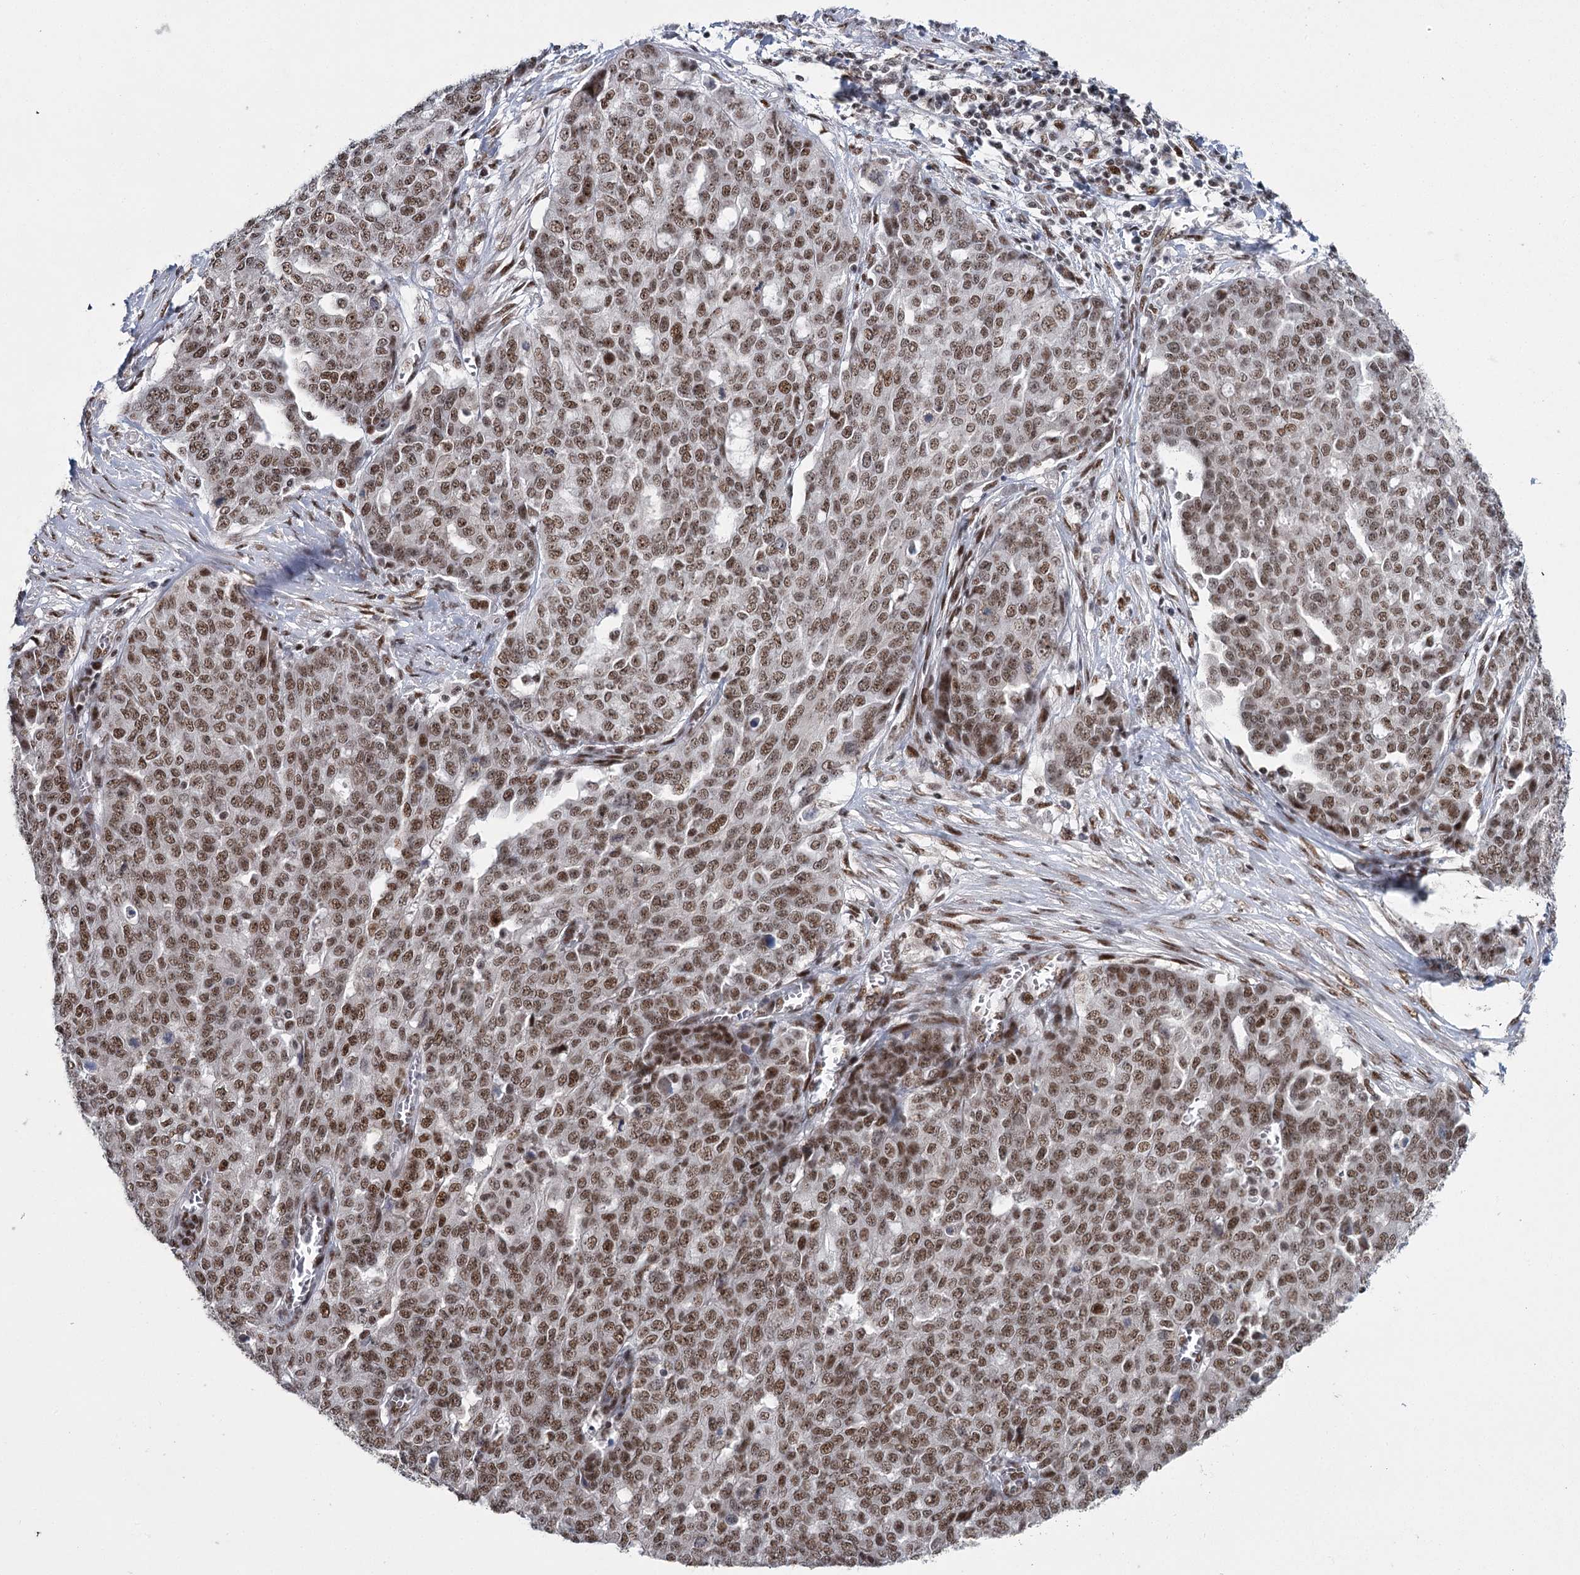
{"staining": {"intensity": "moderate", "quantity": ">75%", "location": "nuclear"}, "tissue": "ovarian cancer", "cell_type": "Tumor cells", "image_type": "cancer", "snomed": [{"axis": "morphology", "description": "Cystadenocarcinoma, serous, NOS"}, {"axis": "topography", "description": "Soft tissue"}, {"axis": "topography", "description": "Ovary"}], "caption": "A brown stain shows moderate nuclear staining of a protein in human ovarian cancer tumor cells. Immunohistochemistry stains the protein in brown and the nuclei are stained blue.", "gene": "SCAF8", "patient": {"sex": "female", "age": 57}}